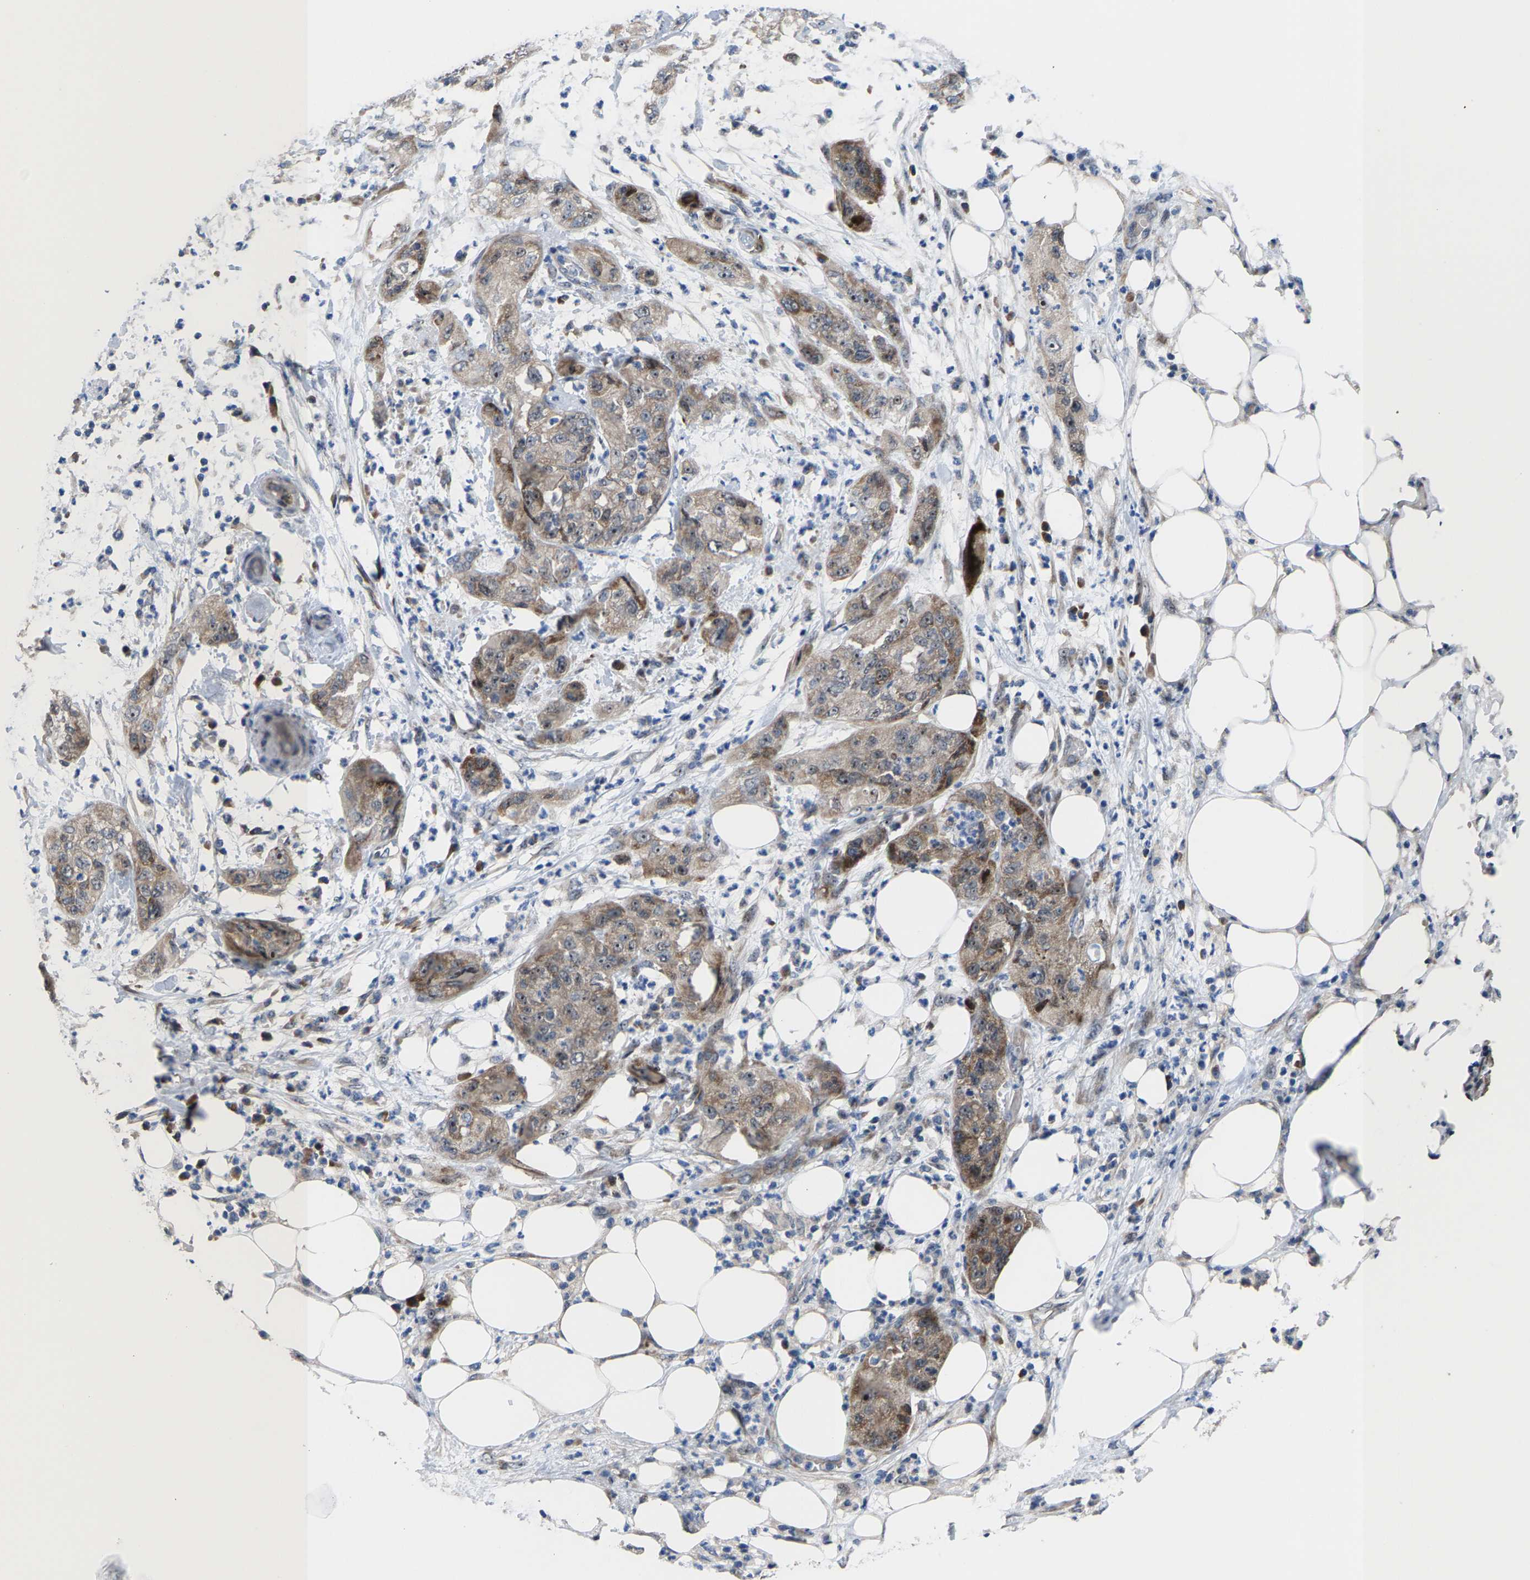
{"staining": {"intensity": "moderate", "quantity": ">75%", "location": "cytoplasmic/membranous"}, "tissue": "pancreatic cancer", "cell_type": "Tumor cells", "image_type": "cancer", "snomed": [{"axis": "morphology", "description": "Adenocarcinoma, NOS"}, {"axis": "topography", "description": "Pancreas"}], "caption": "DAB immunohistochemical staining of pancreatic cancer demonstrates moderate cytoplasmic/membranous protein staining in approximately >75% of tumor cells. Using DAB (3,3'-diaminobenzidine) (brown) and hematoxylin (blue) stains, captured at high magnification using brightfield microscopy.", "gene": "HAUS6", "patient": {"sex": "female", "age": 78}}